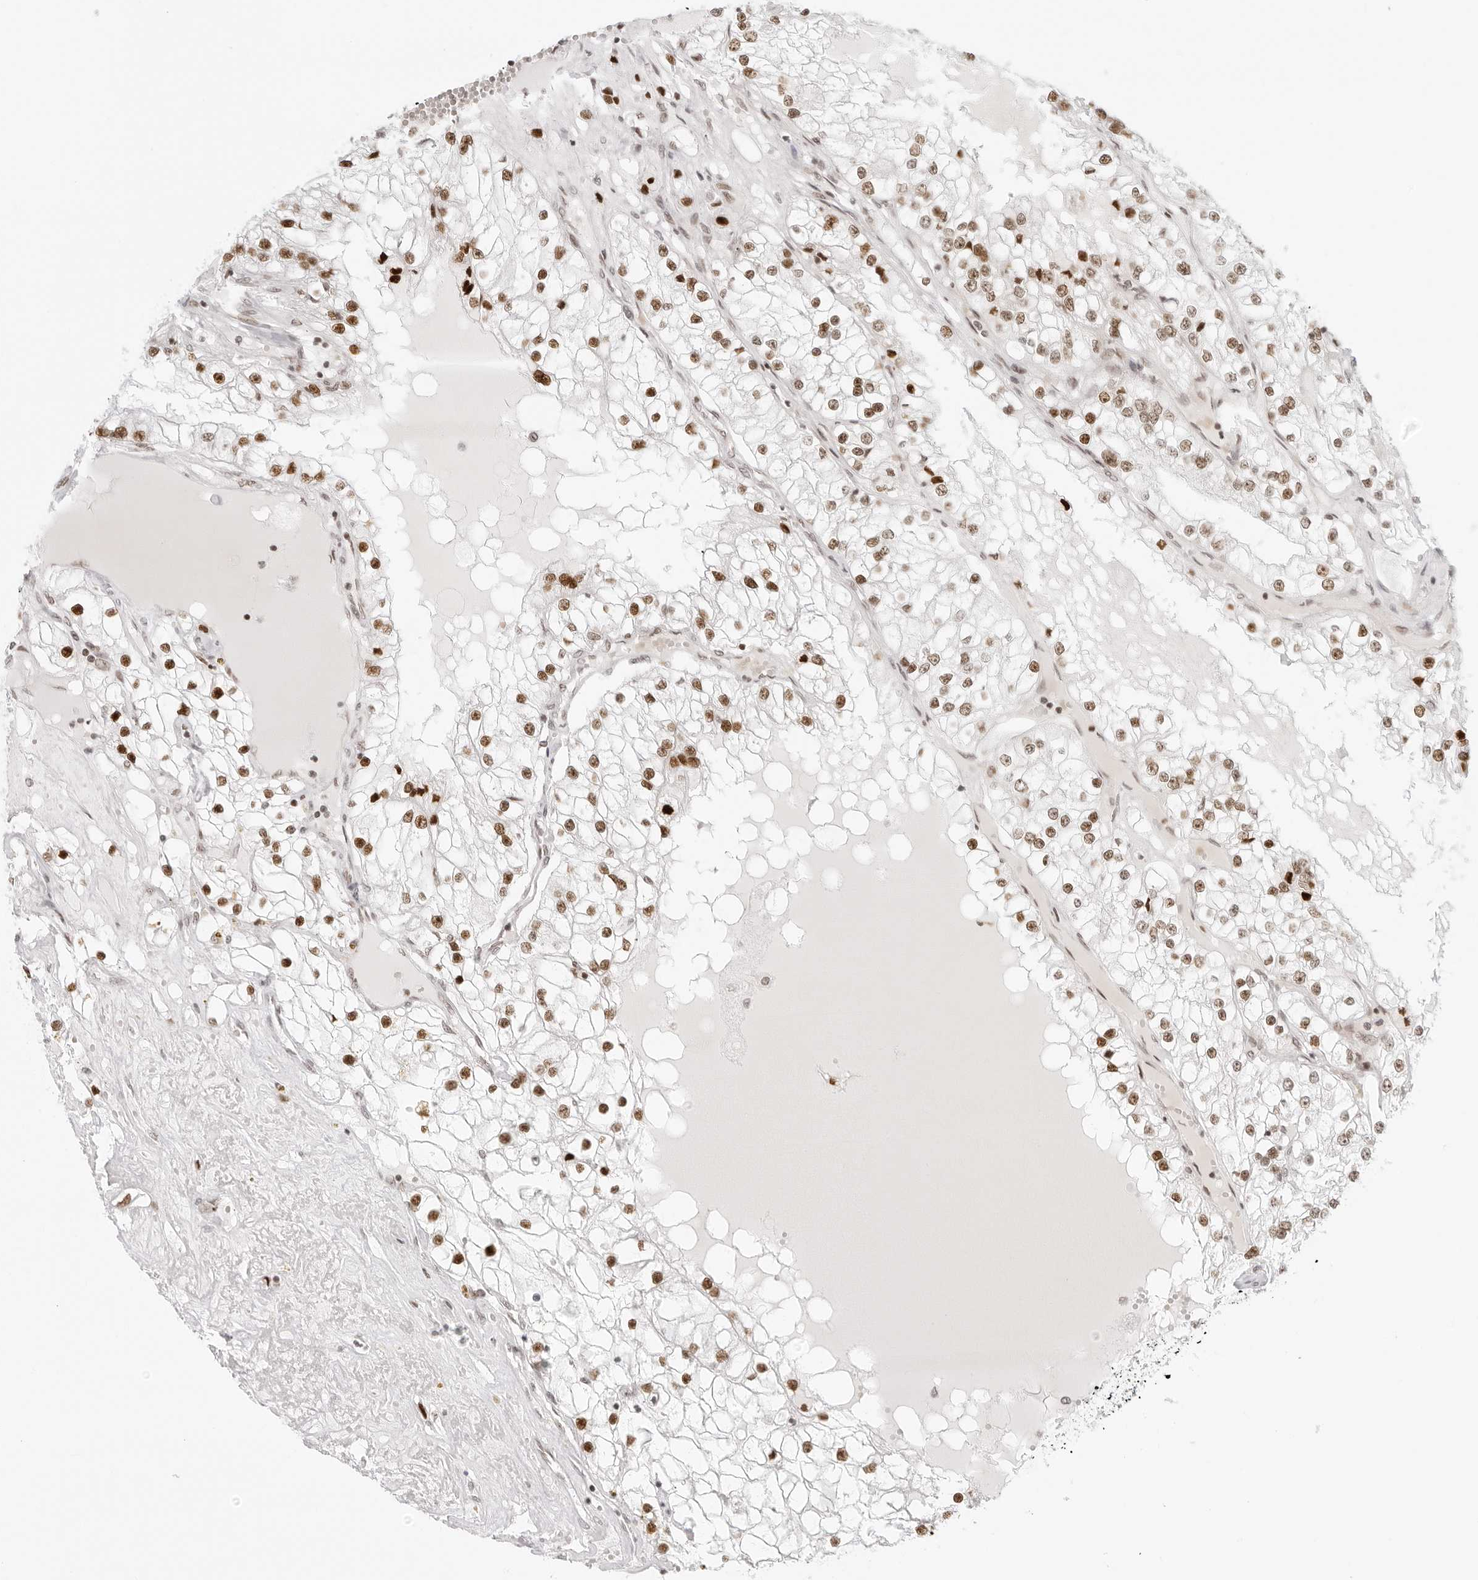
{"staining": {"intensity": "moderate", "quantity": ">75%", "location": "nuclear"}, "tissue": "renal cancer", "cell_type": "Tumor cells", "image_type": "cancer", "snomed": [{"axis": "morphology", "description": "Adenocarcinoma, NOS"}, {"axis": "topography", "description": "Kidney"}], "caption": "Approximately >75% of tumor cells in adenocarcinoma (renal) exhibit moderate nuclear protein expression as visualized by brown immunohistochemical staining.", "gene": "RCC1", "patient": {"sex": "male", "age": 68}}